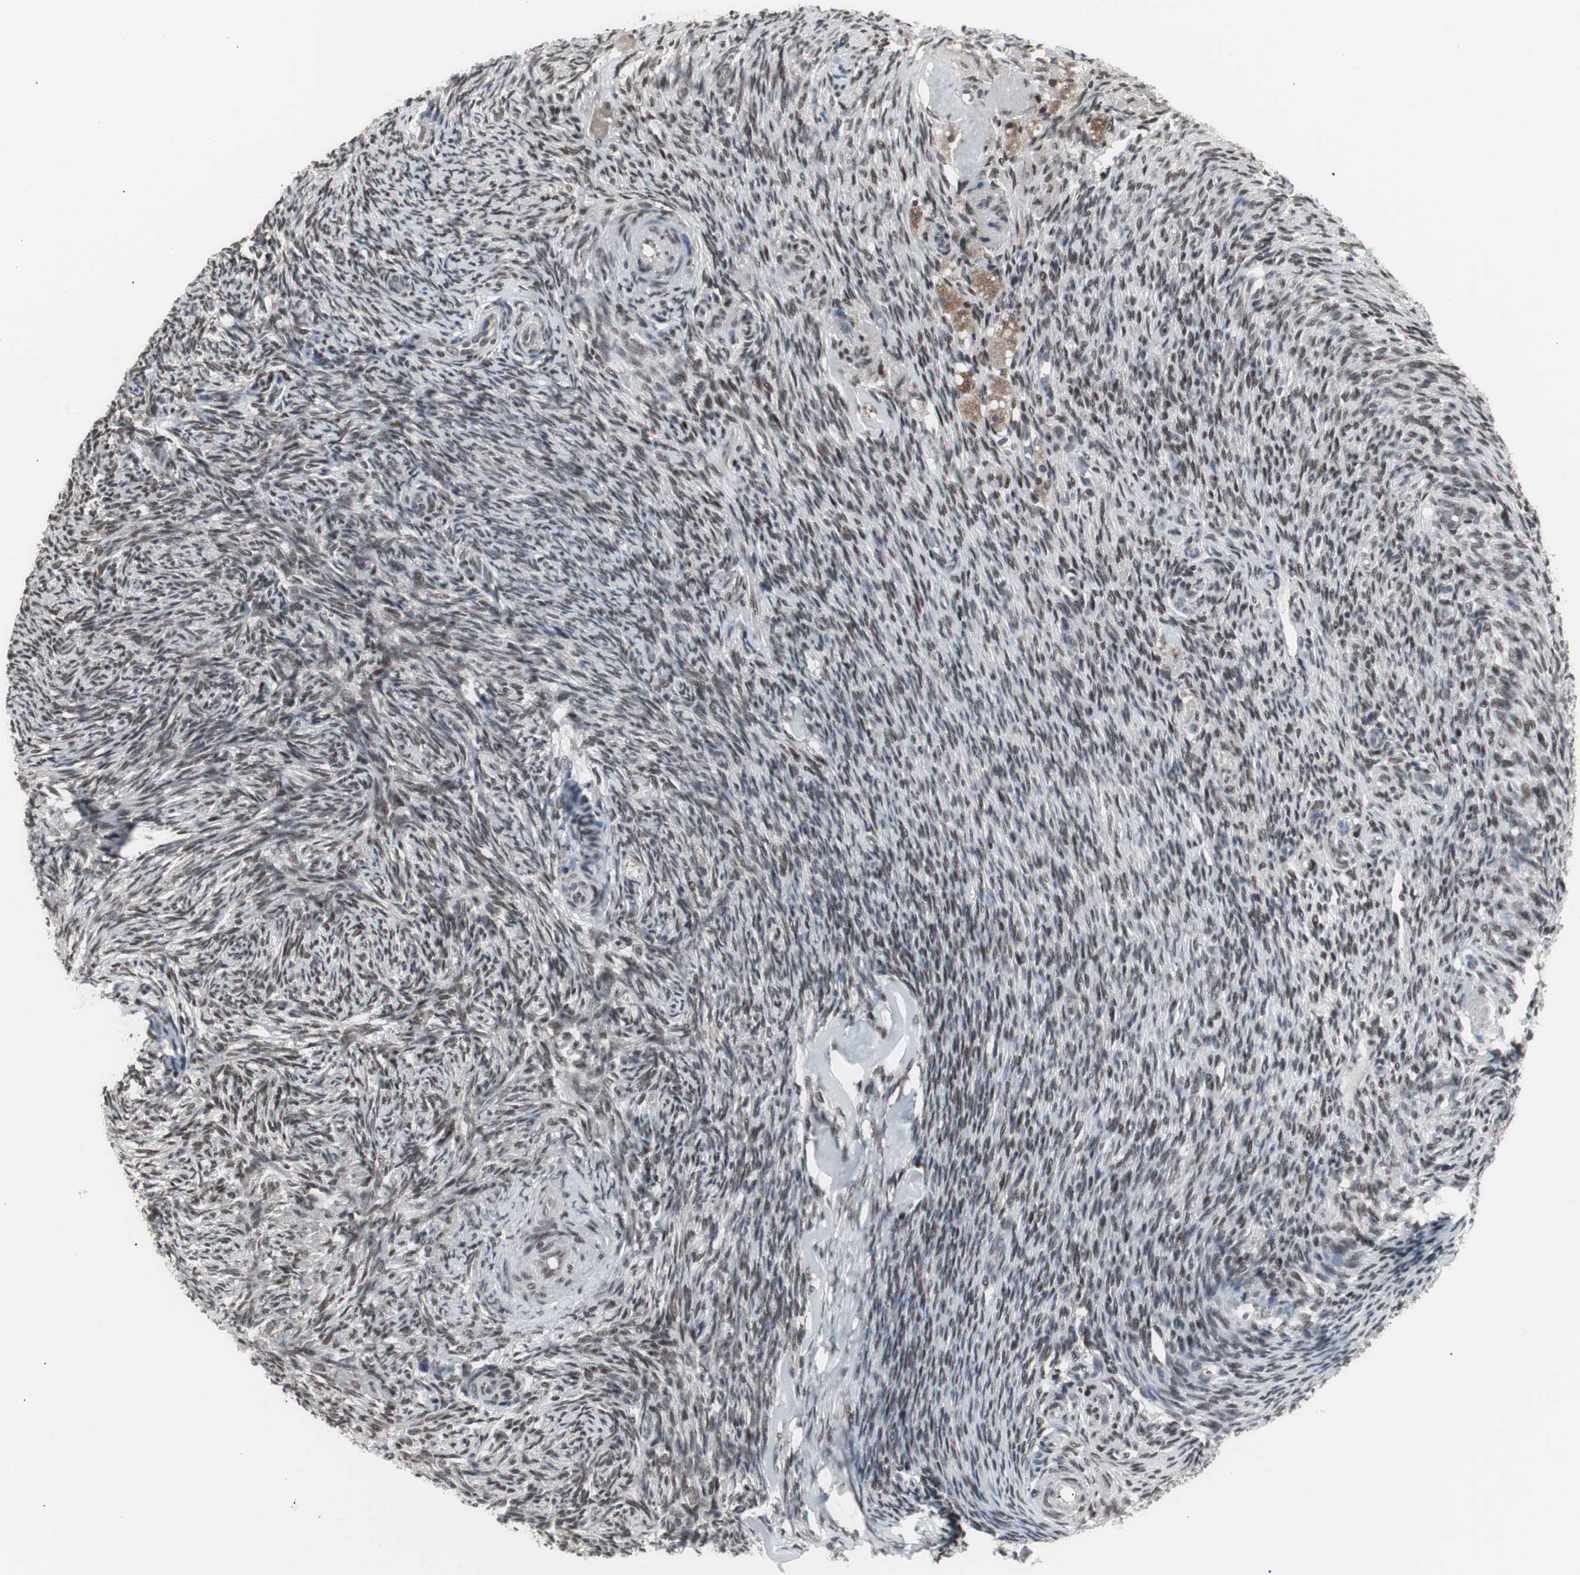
{"staining": {"intensity": "weak", "quantity": ">75%", "location": "nuclear"}, "tissue": "ovary", "cell_type": "Ovarian stroma cells", "image_type": "normal", "snomed": [{"axis": "morphology", "description": "Normal tissue, NOS"}, {"axis": "topography", "description": "Ovary"}], "caption": "Immunohistochemistry (IHC) image of benign ovary stained for a protein (brown), which shows low levels of weak nuclear staining in approximately >75% of ovarian stroma cells.", "gene": "RXRA", "patient": {"sex": "female", "age": 60}}